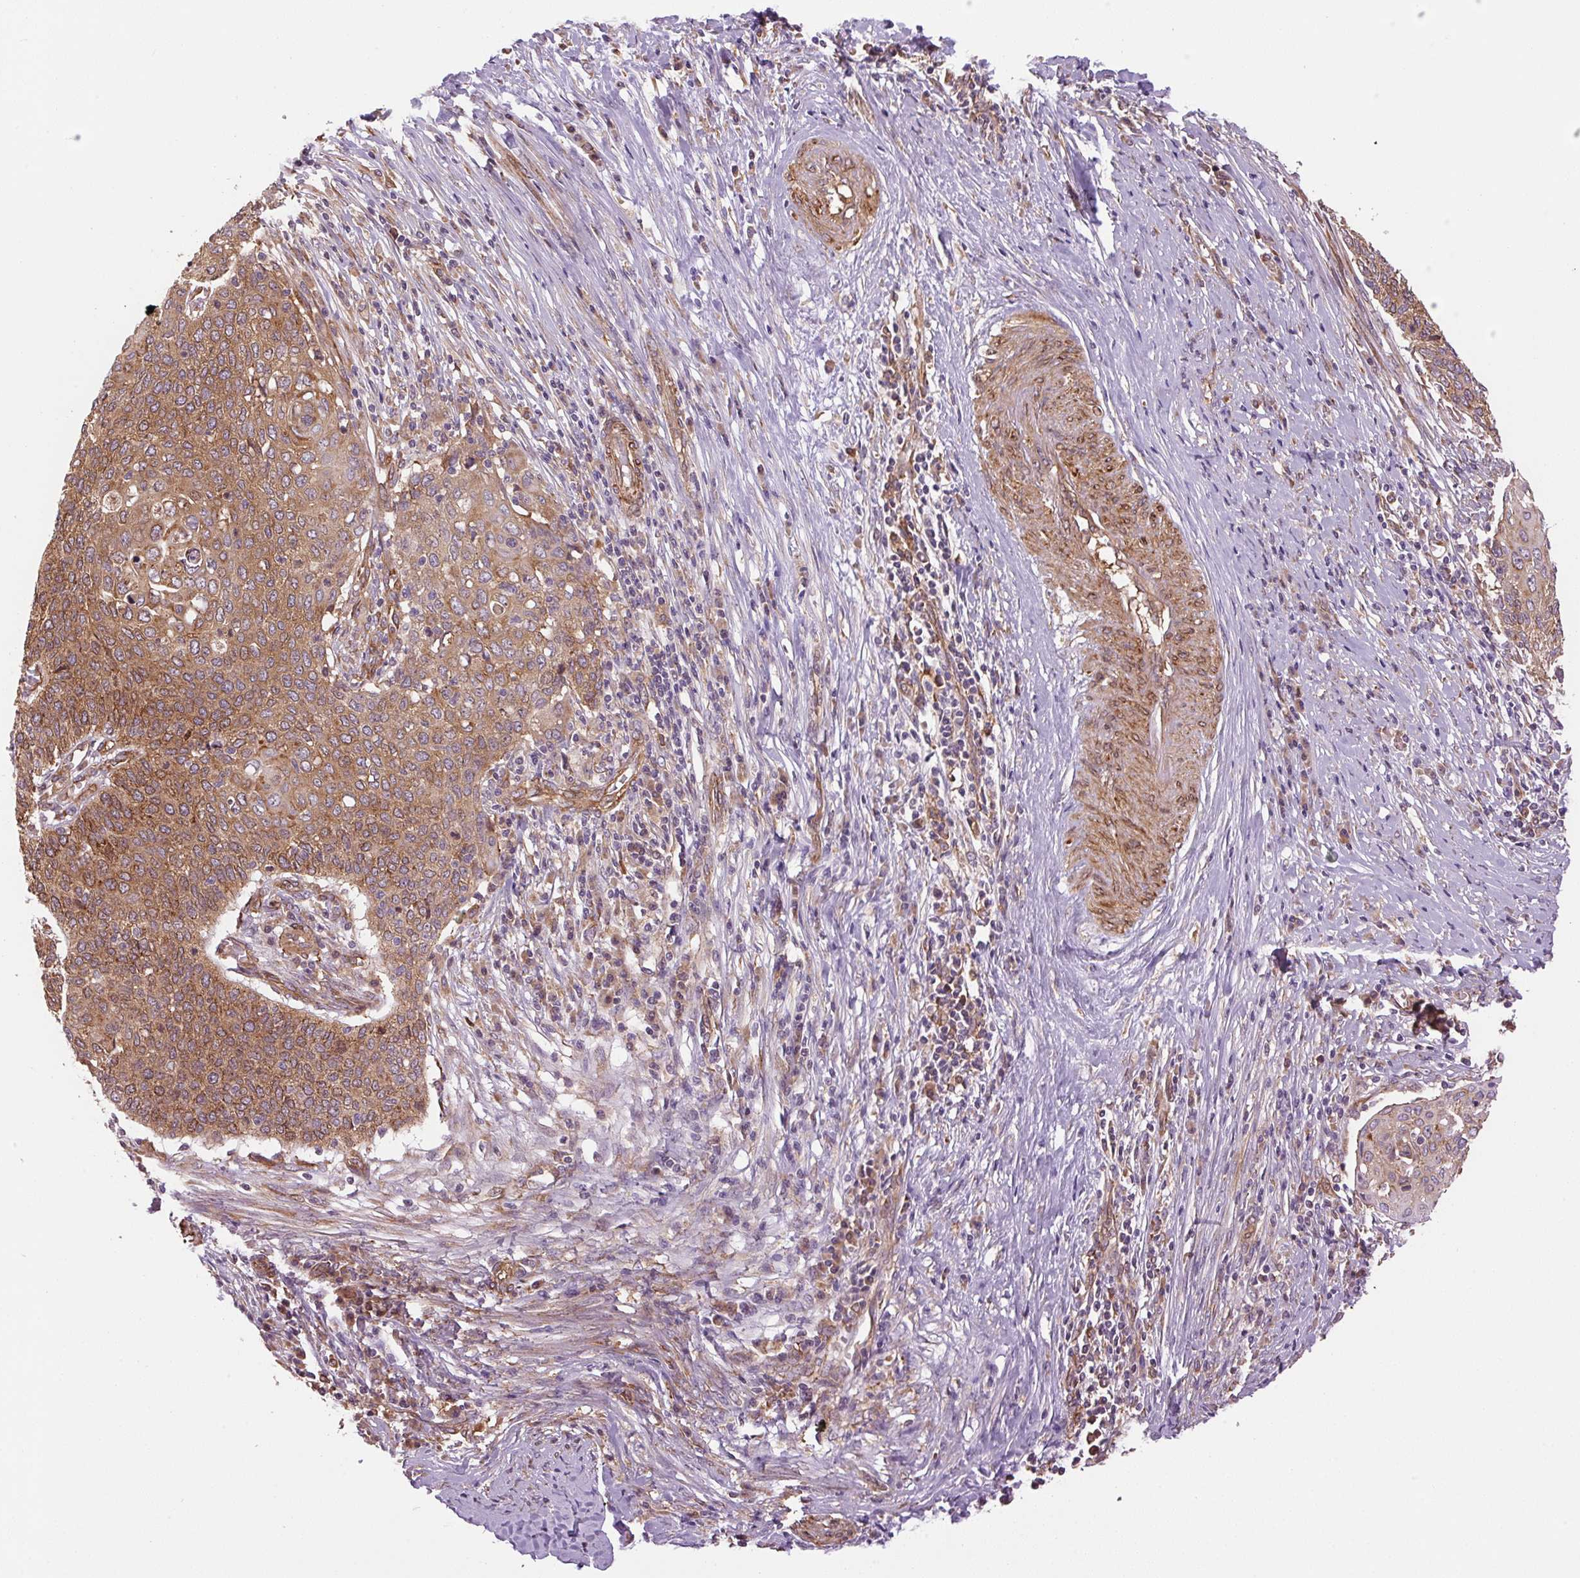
{"staining": {"intensity": "moderate", "quantity": ">75%", "location": "cytoplasmic/membranous"}, "tissue": "cervical cancer", "cell_type": "Tumor cells", "image_type": "cancer", "snomed": [{"axis": "morphology", "description": "Squamous cell carcinoma, NOS"}, {"axis": "topography", "description": "Cervix"}], "caption": "Cervical cancer was stained to show a protein in brown. There is medium levels of moderate cytoplasmic/membranous positivity in about >75% of tumor cells.", "gene": "SEPTIN10", "patient": {"sex": "female", "age": 39}}